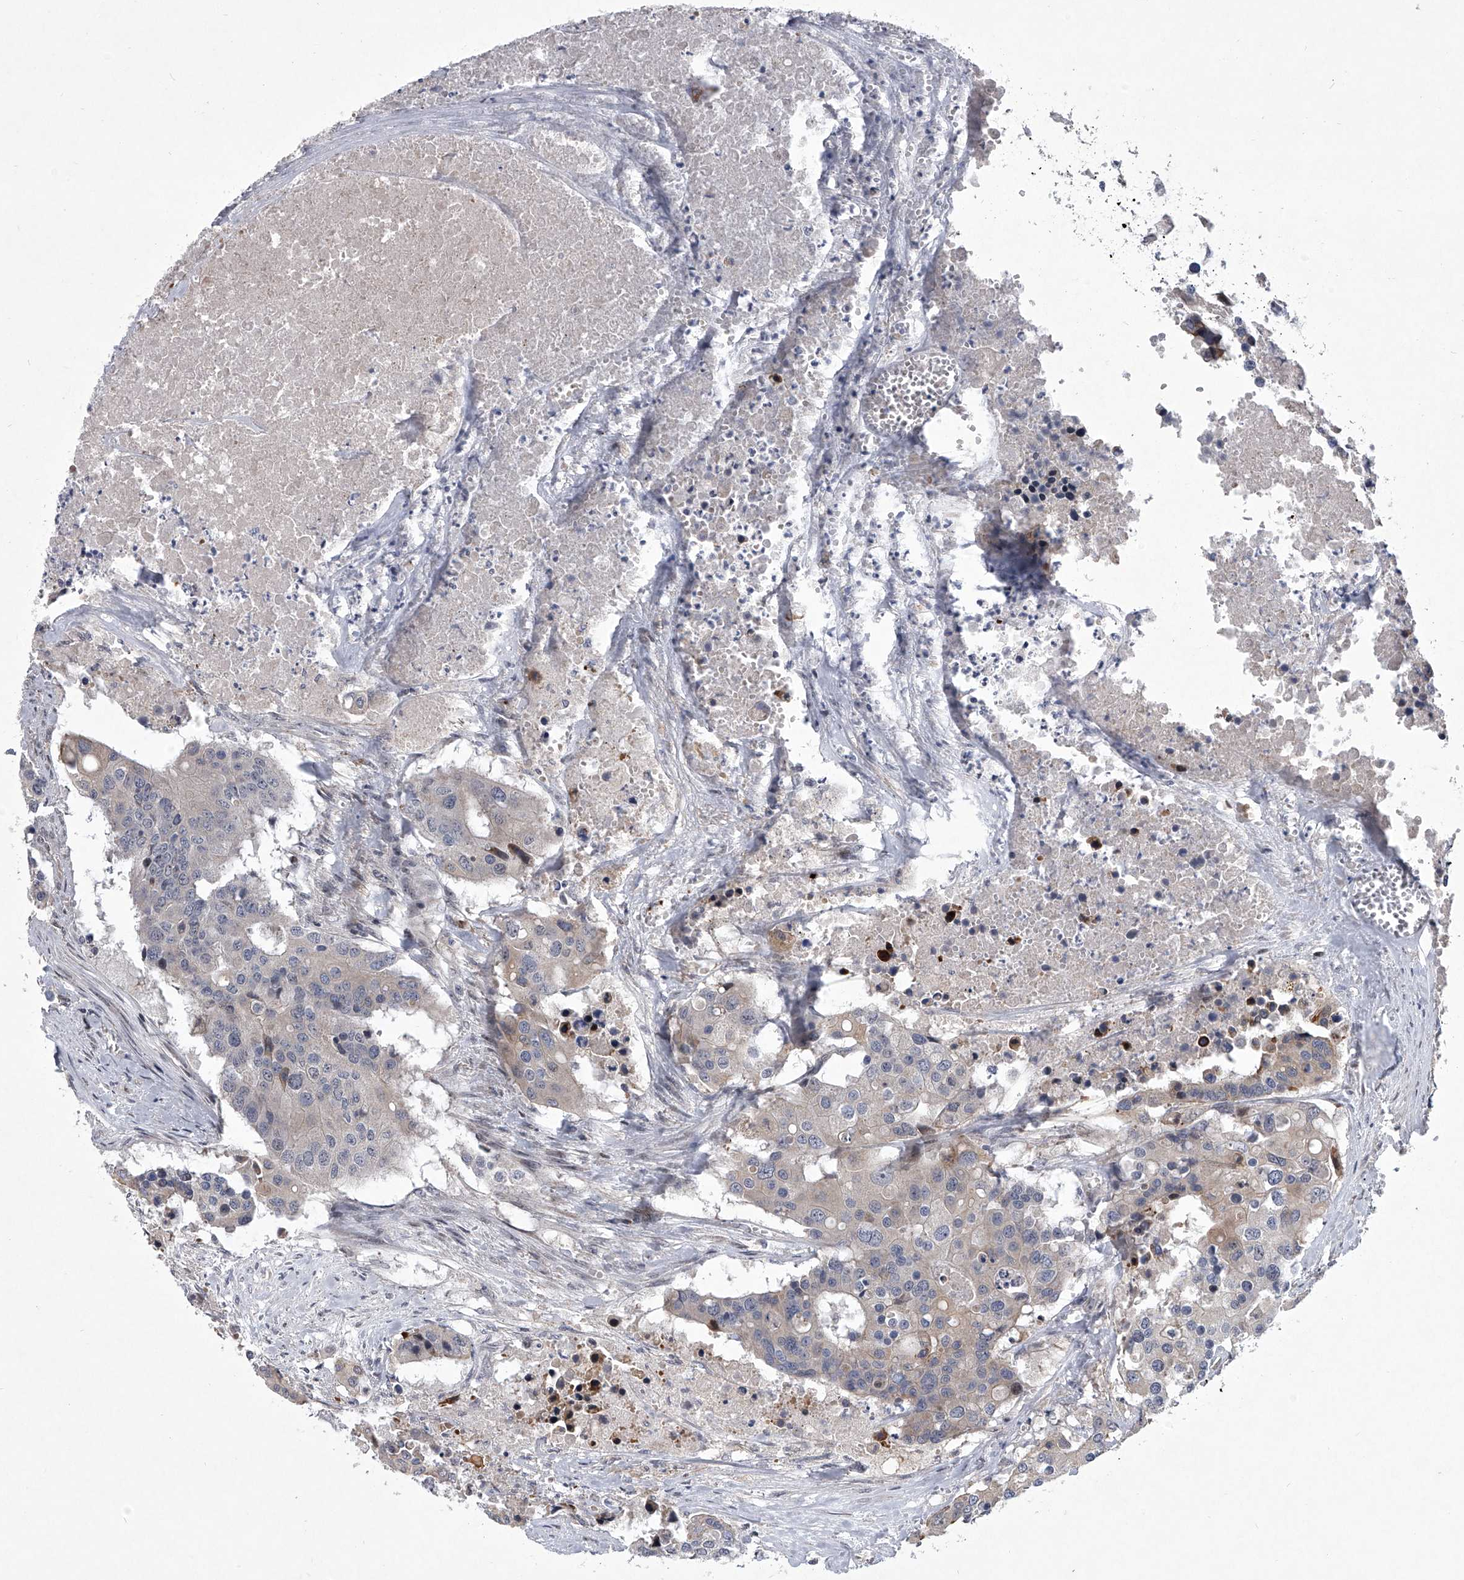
{"staining": {"intensity": "negative", "quantity": "none", "location": "none"}, "tissue": "colorectal cancer", "cell_type": "Tumor cells", "image_type": "cancer", "snomed": [{"axis": "morphology", "description": "Adenocarcinoma, NOS"}, {"axis": "topography", "description": "Colon"}], "caption": "Tumor cells are negative for protein expression in human colorectal adenocarcinoma.", "gene": "HEATR6", "patient": {"sex": "male", "age": 77}}